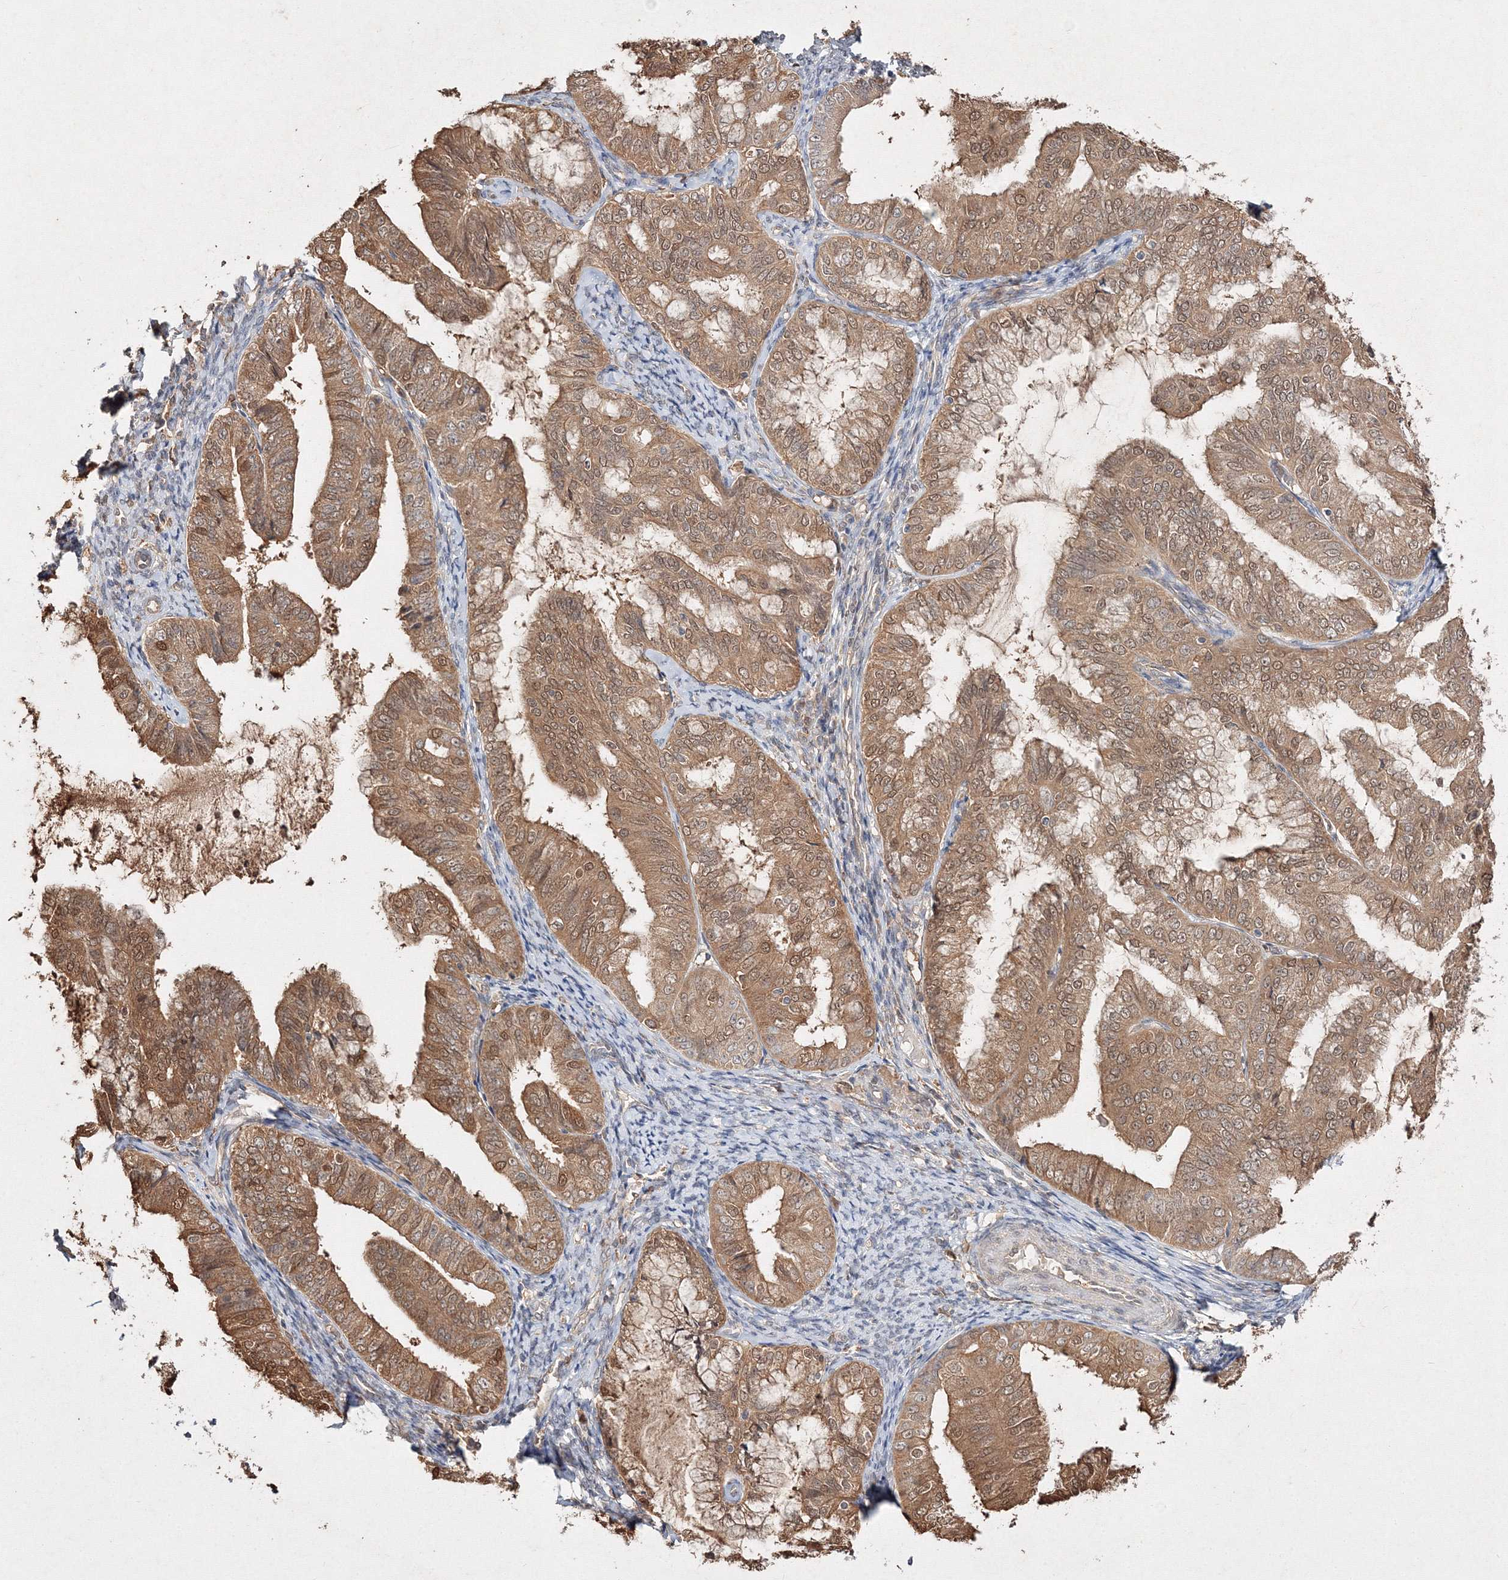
{"staining": {"intensity": "moderate", "quantity": ">75%", "location": "cytoplasmic/membranous,nuclear"}, "tissue": "endometrial cancer", "cell_type": "Tumor cells", "image_type": "cancer", "snomed": [{"axis": "morphology", "description": "Adenocarcinoma, NOS"}, {"axis": "topography", "description": "Endometrium"}], "caption": "The immunohistochemical stain highlights moderate cytoplasmic/membranous and nuclear staining in tumor cells of adenocarcinoma (endometrial) tissue.", "gene": "S100A11", "patient": {"sex": "female", "age": 63}}